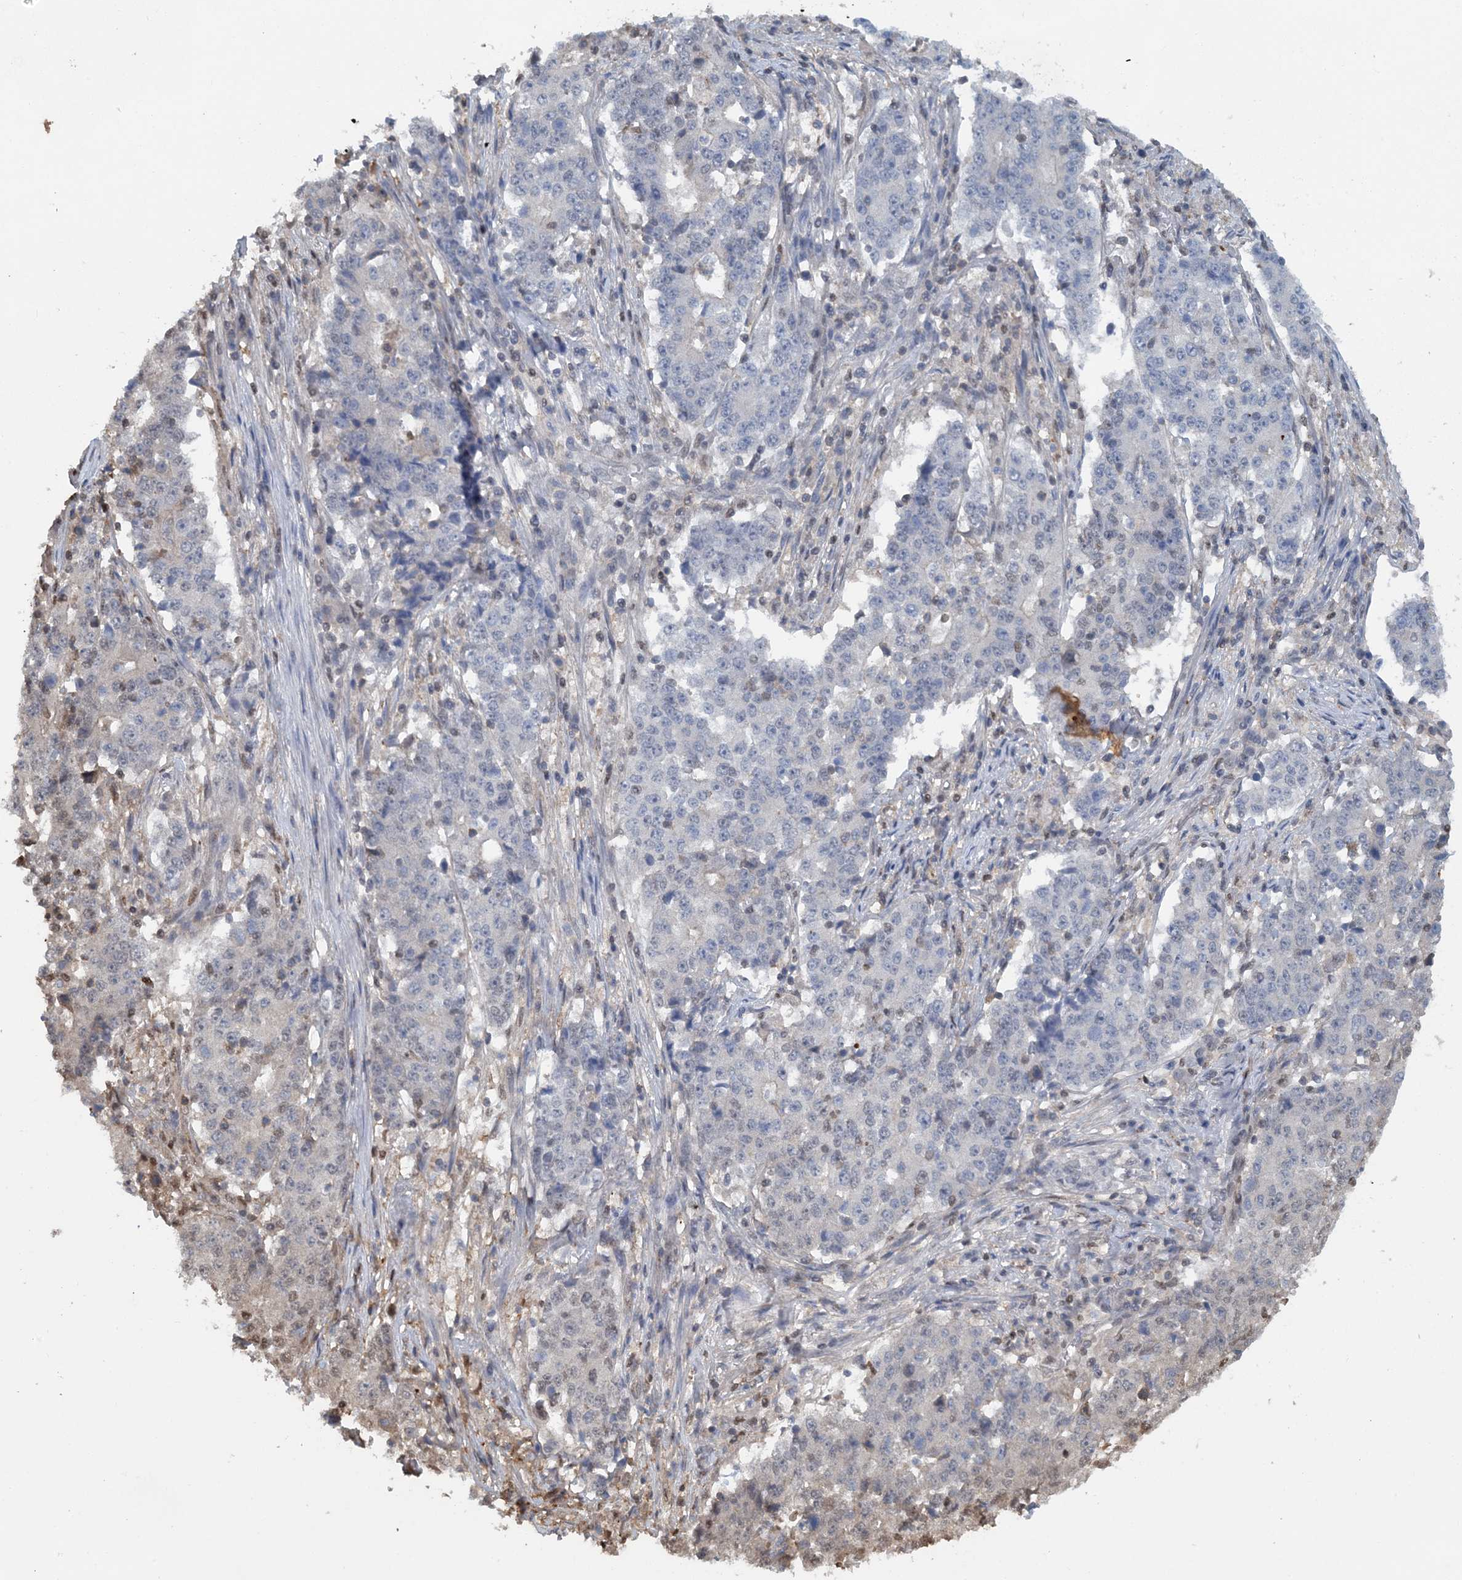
{"staining": {"intensity": "negative", "quantity": "none", "location": "none"}, "tissue": "stomach cancer", "cell_type": "Tumor cells", "image_type": "cancer", "snomed": [{"axis": "morphology", "description": "Adenocarcinoma, NOS"}, {"axis": "topography", "description": "Stomach"}], "caption": "A photomicrograph of stomach adenocarcinoma stained for a protein reveals no brown staining in tumor cells.", "gene": "HIKESHI", "patient": {"sex": "male", "age": 59}}